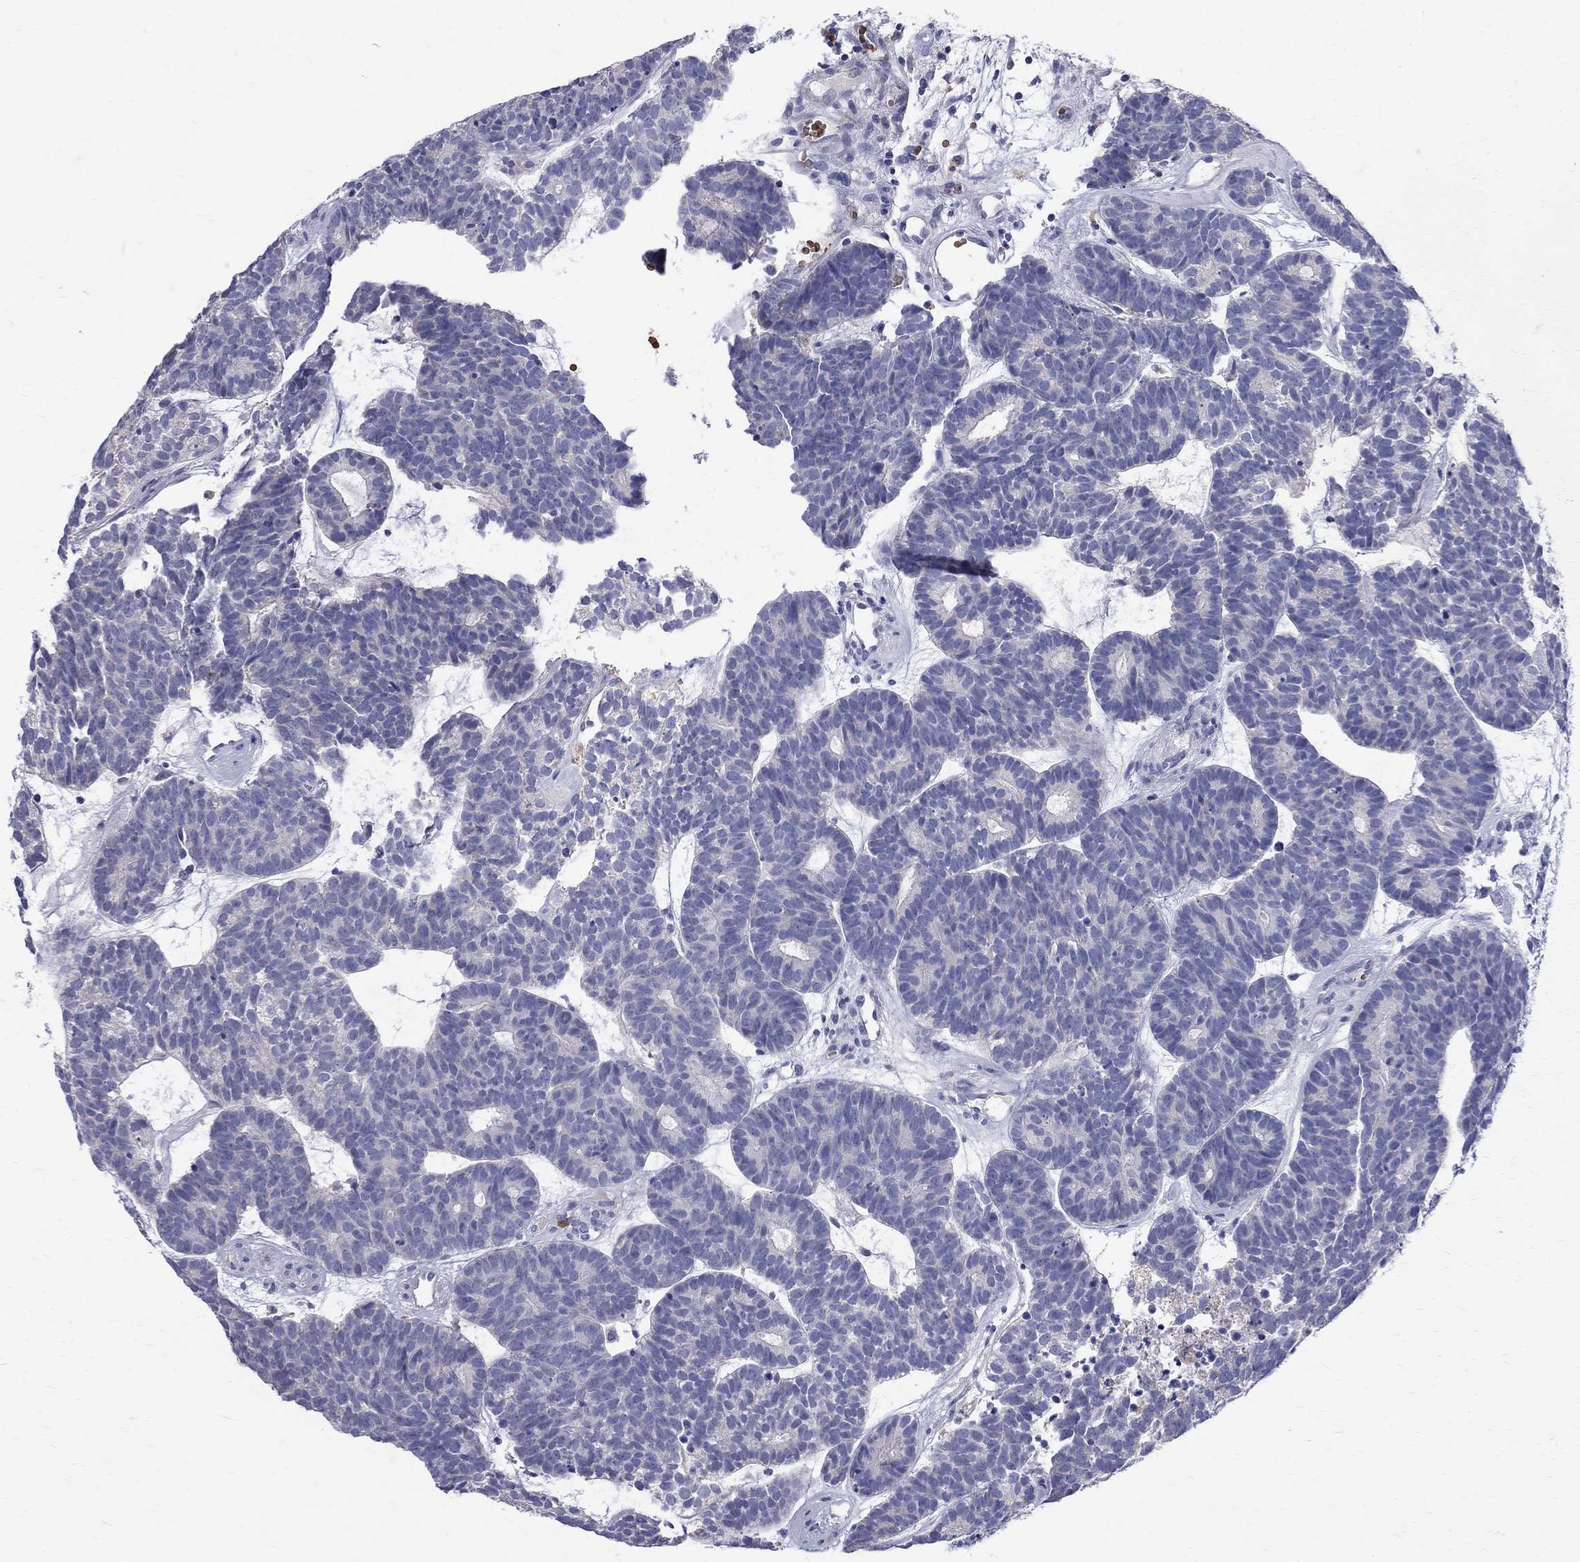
{"staining": {"intensity": "negative", "quantity": "none", "location": "none"}, "tissue": "head and neck cancer", "cell_type": "Tumor cells", "image_type": "cancer", "snomed": [{"axis": "morphology", "description": "Adenocarcinoma, NOS"}, {"axis": "topography", "description": "Head-Neck"}], "caption": "This is a image of IHC staining of head and neck adenocarcinoma, which shows no staining in tumor cells.", "gene": "AGER", "patient": {"sex": "female", "age": 81}}